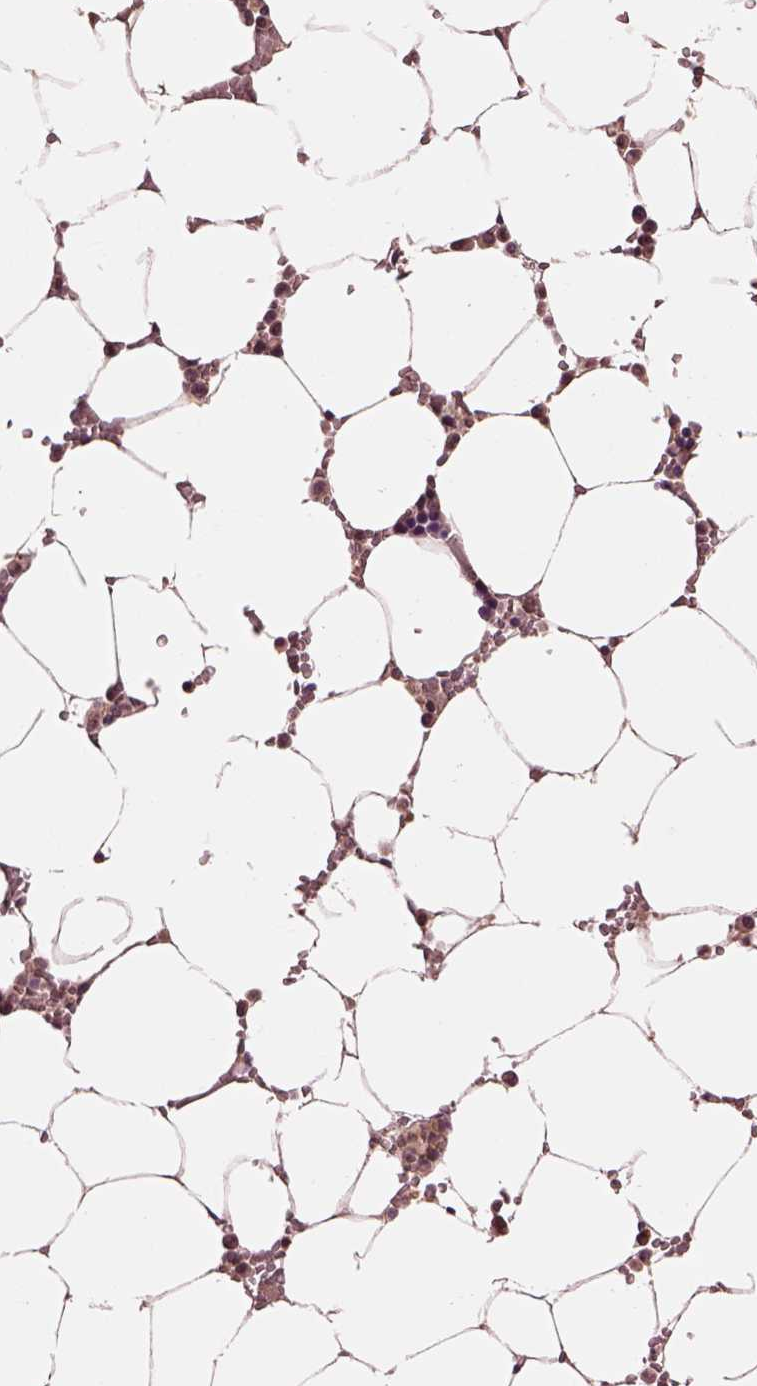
{"staining": {"intensity": "moderate", "quantity": "25%-75%", "location": "cytoplasmic/membranous"}, "tissue": "bone marrow", "cell_type": "Hematopoietic cells", "image_type": "normal", "snomed": [{"axis": "morphology", "description": "Normal tissue, NOS"}, {"axis": "topography", "description": "Bone marrow"}], "caption": "Immunohistochemical staining of normal bone marrow demonstrates 25%-75% levels of moderate cytoplasmic/membranous protein expression in approximately 25%-75% of hematopoietic cells.", "gene": "MTHFS", "patient": {"sex": "female", "age": 52}}